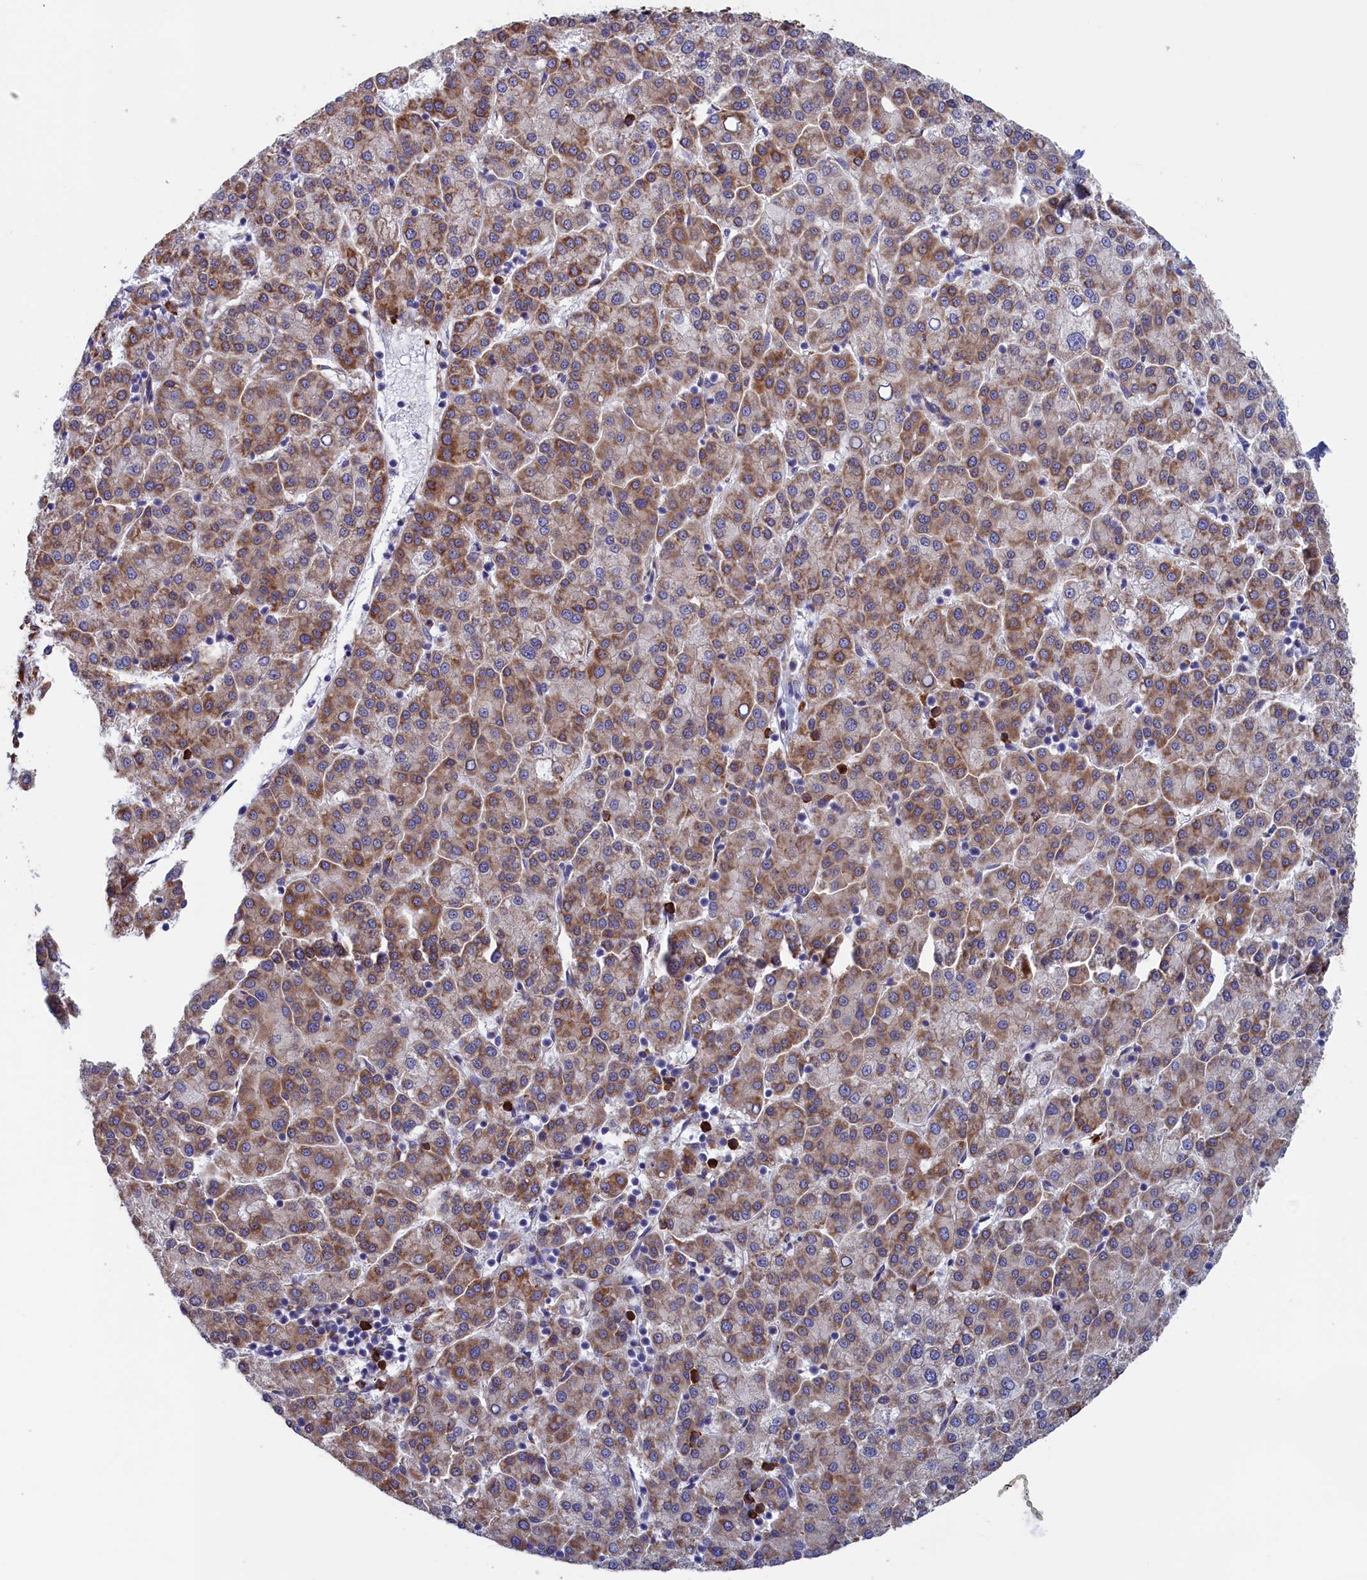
{"staining": {"intensity": "moderate", "quantity": "25%-75%", "location": "cytoplasmic/membranous"}, "tissue": "liver cancer", "cell_type": "Tumor cells", "image_type": "cancer", "snomed": [{"axis": "morphology", "description": "Carcinoma, Hepatocellular, NOS"}, {"axis": "topography", "description": "Liver"}], "caption": "Protein analysis of liver cancer tissue reveals moderate cytoplasmic/membranous positivity in about 25%-75% of tumor cells. The staining was performed using DAB (3,3'-diaminobenzidine), with brown indicating positive protein expression. Nuclei are stained blue with hematoxylin.", "gene": "CCDC68", "patient": {"sex": "female", "age": 58}}